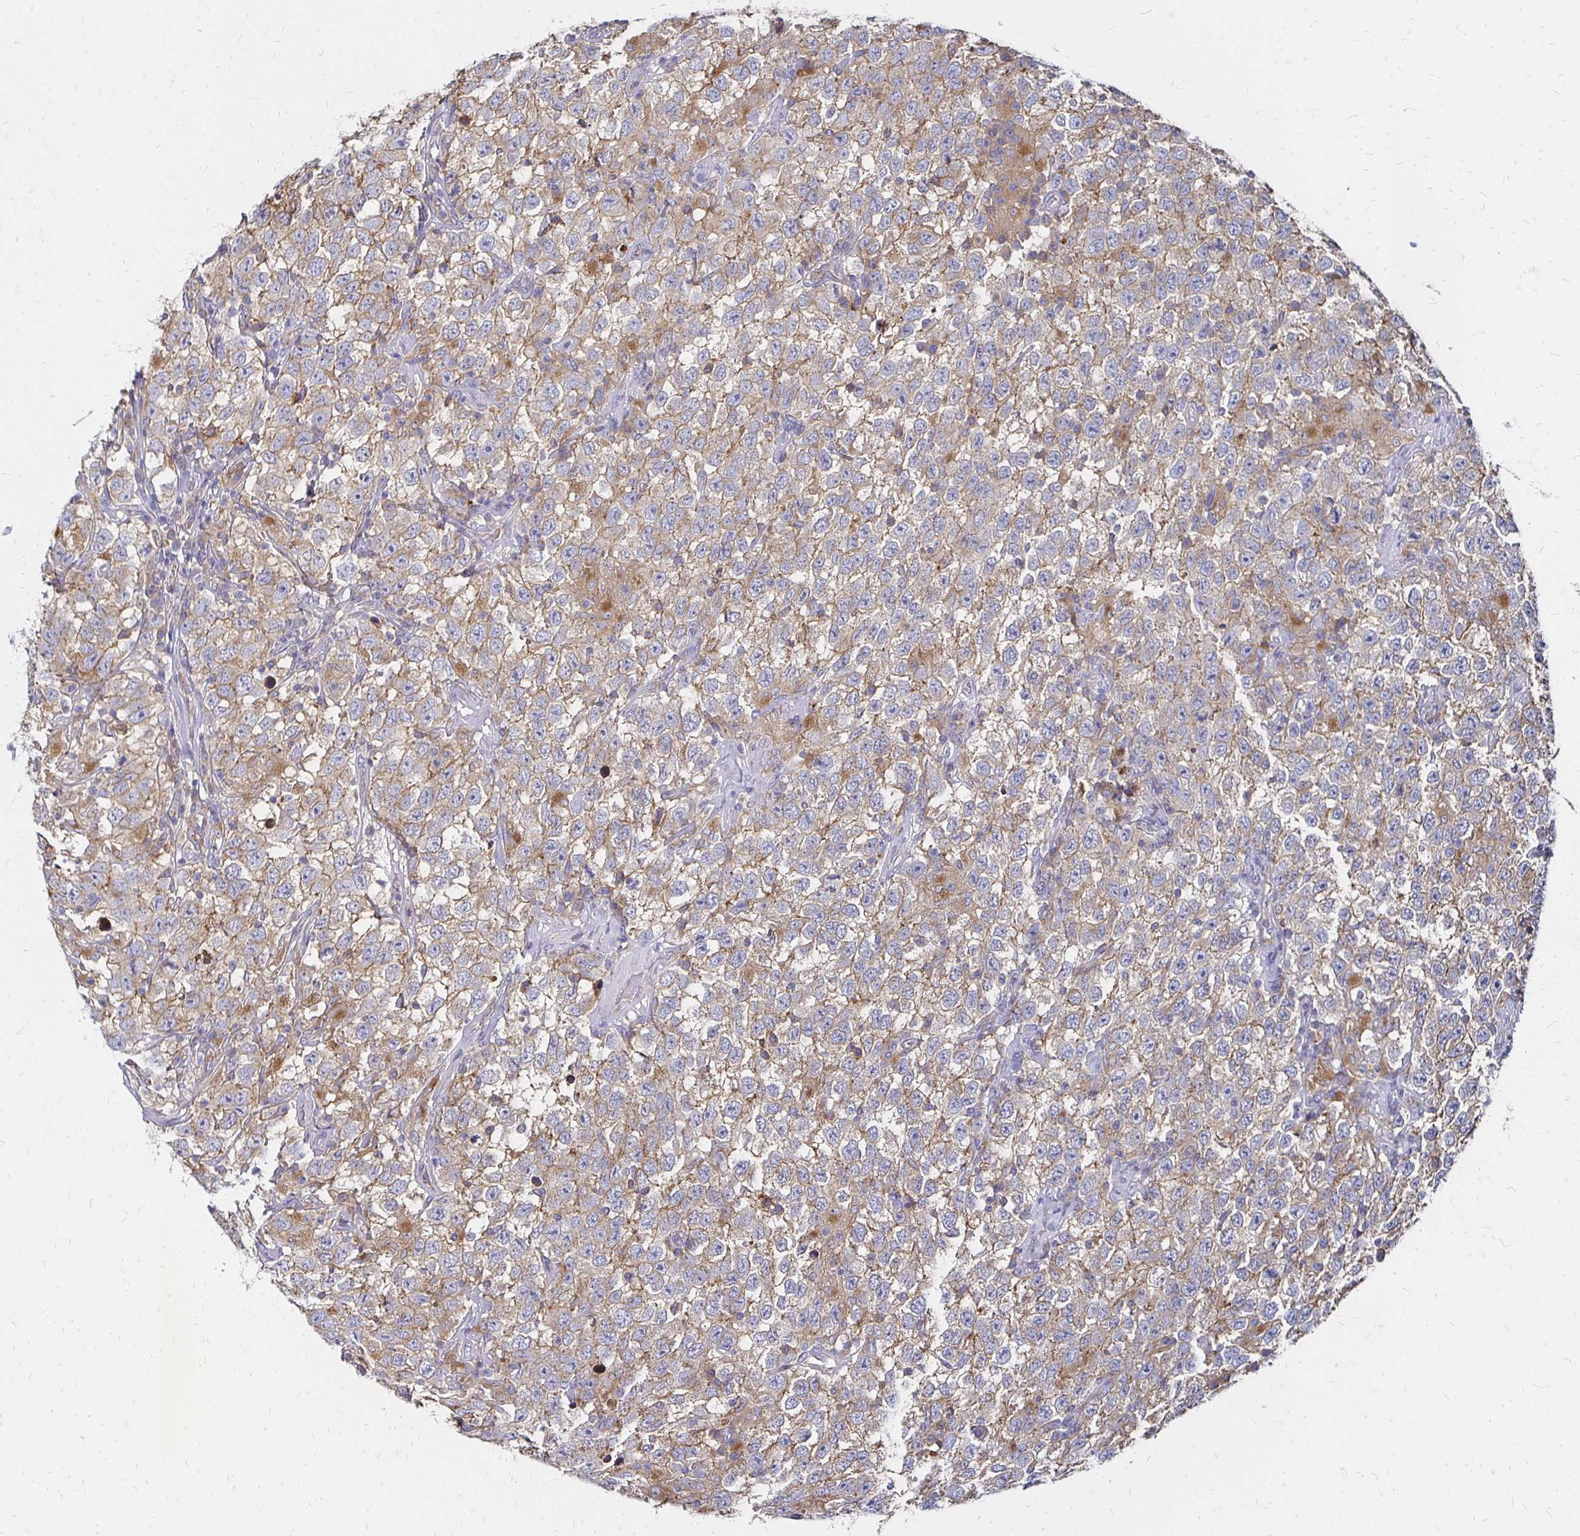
{"staining": {"intensity": "weak", "quantity": ">75%", "location": "cytoplasmic/membranous"}, "tissue": "testis cancer", "cell_type": "Tumor cells", "image_type": "cancer", "snomed": [{"axis": "morphology", "description": "Seminoma, NOS"}, {"axis": "topography", "description": "Testis"}], "caption": "DAB immunohistochemical staining of human seminoma (testis) shows weak cytoplasmic/membranous protein positivity in approximately >75% of tumor cells. (DAB (3,3'-diaminobenzidine) IHC with brightfield microscopy, high magnification).", "gene": "NCSTN", "patient": {"sex": "male", "age": 41}}